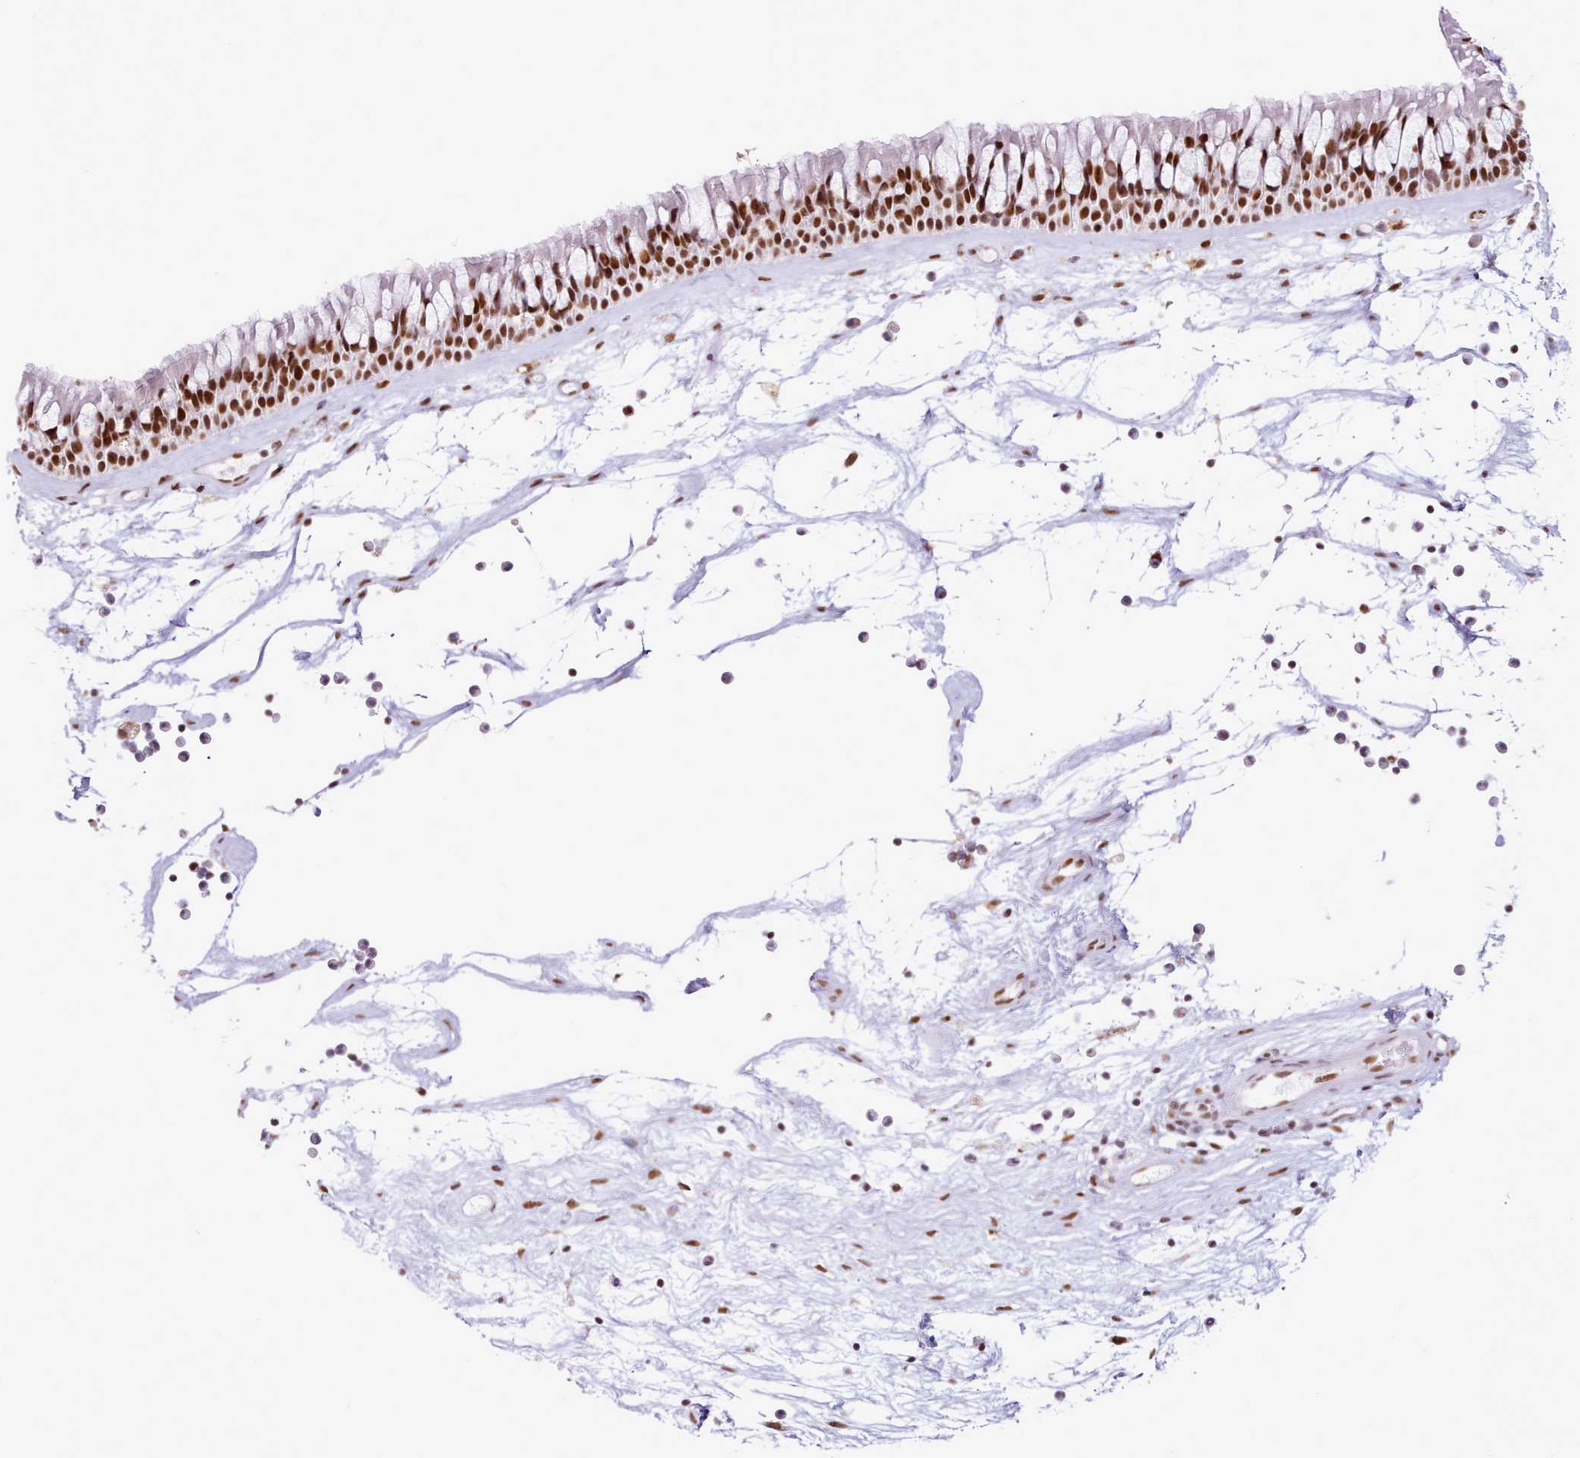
{"staining": {"intensity": "strong", "quantity": ">75%", "location": "nuclear"}, "tissue": "nasopharynx", "cell_type": "Respiratory epithelial cells", "image_type": "normal", "snomed": [{"axis": "morphology", "description": "Normal tissue, NOS"}, {"axis": "topography", "description": "Nasopharynx"}], "caption": "Respiratory epithelial cells reveal high levels of strong nuclear expression in about >75% of cells in normal human nasopharynx.", "gene": "TAF15", "patient": {"sex": "male", "age": 64}}